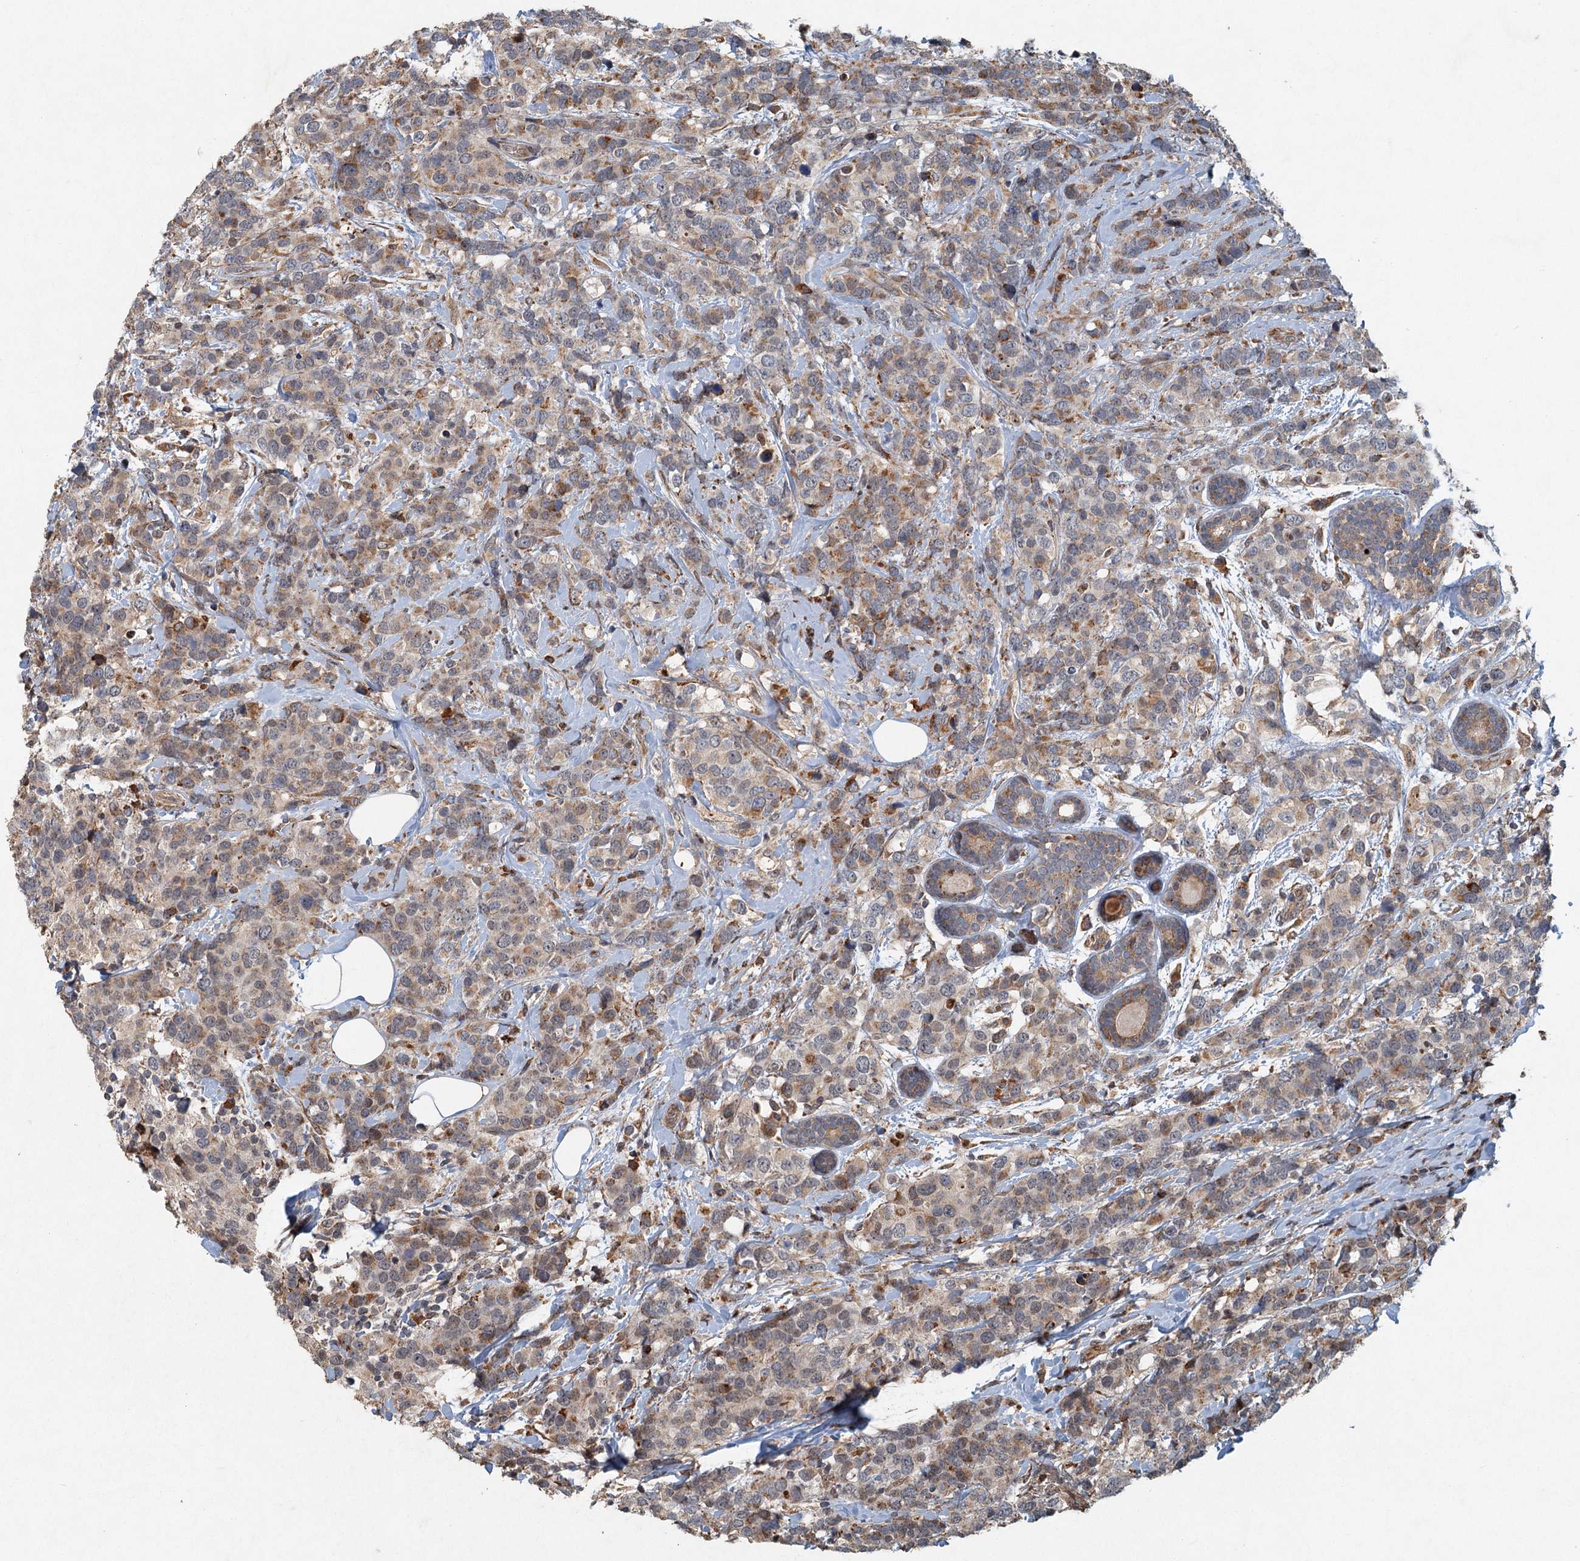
{"staining": {"intensity": "moderate", "quantity": "25%-75%", "location": "cytoplasmic/membranous"}, "tissue": "breast cancer", "cell_type": "Tumor cells", "image_type": "cancer", "snomed": [{"axis": "morphology", "description": "Lobular carcinoma"}, {"axis": "topography", "description": "Breast"}], "caption": "IHC staining of breast cancer, which displays medium levels of moderate cytoplasmic/membranous expression in approximately 25%-75% of tumor cells indicating moderate cytoplasmic/membranous protein staining. The staining was performed using DAB (brown) for protein detection and nuclei were counterstained in hematoxylin (blue).", "gene": "SRPX2", "patient": {"sex": "female", "age": 59}}